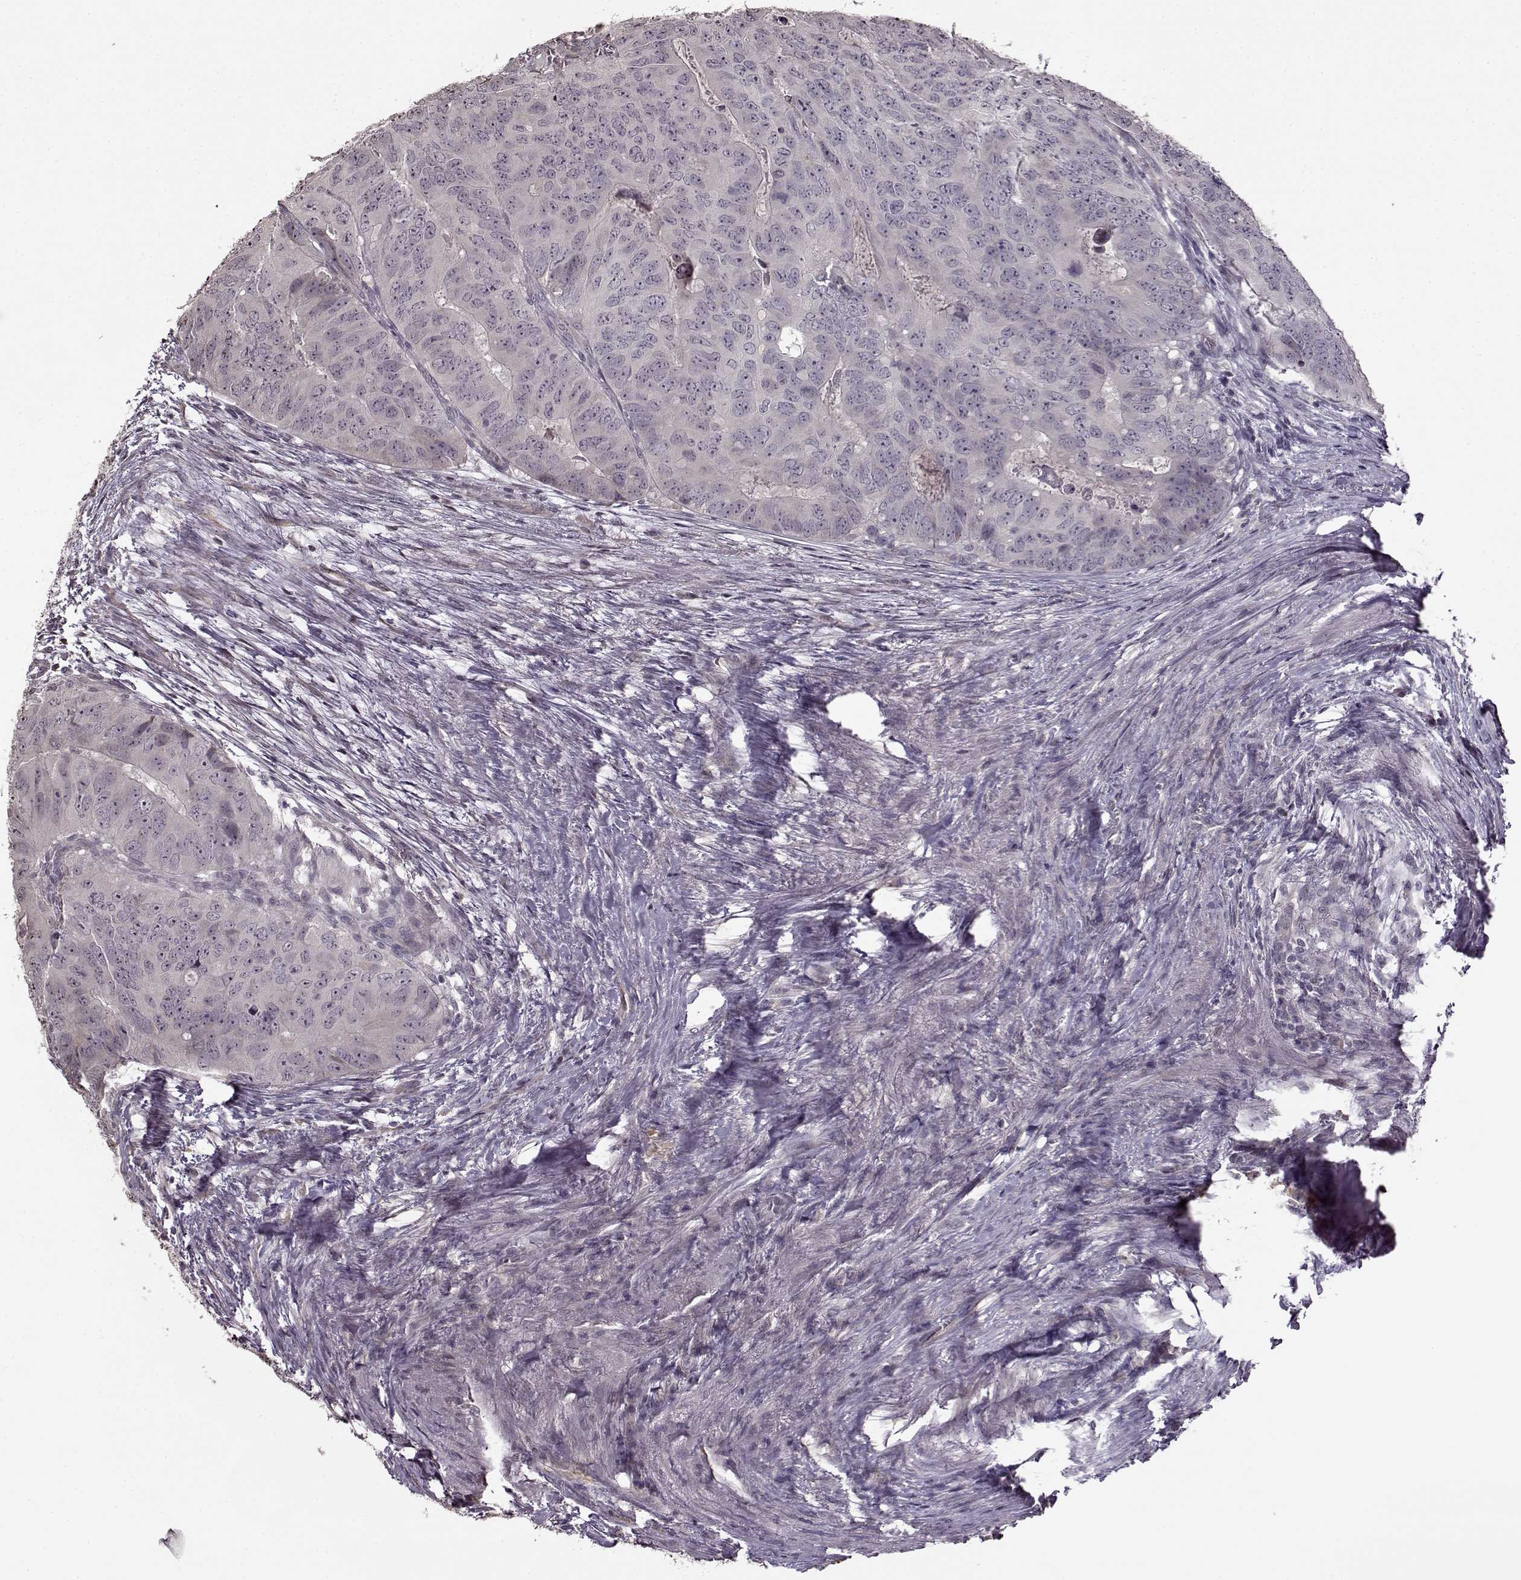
{"staining": {"intensity": "negative", "quantity": "none", "location": "none"}, "tissue": "colorectal cancer", "cell_type": "Tumor cells", "image_type": "cancer", "snomed": [{"axis": "morphology", "description": "Adenocarcinoma, NOS"}, {"axis": "topography", "description": "Colon"}], "caption": "A photomicrograph of colorectal cancer (adenocarcinoma) stained for a protein shows no brown staining in tumor cells. (Stains: DAB immunohistochemistry (IHC) with hematoxylin counter stain, Microscopy: brightfield microscopy at high magnification).", "gene": "FSHB", "patient": {"sex": "male", "age": 79}}